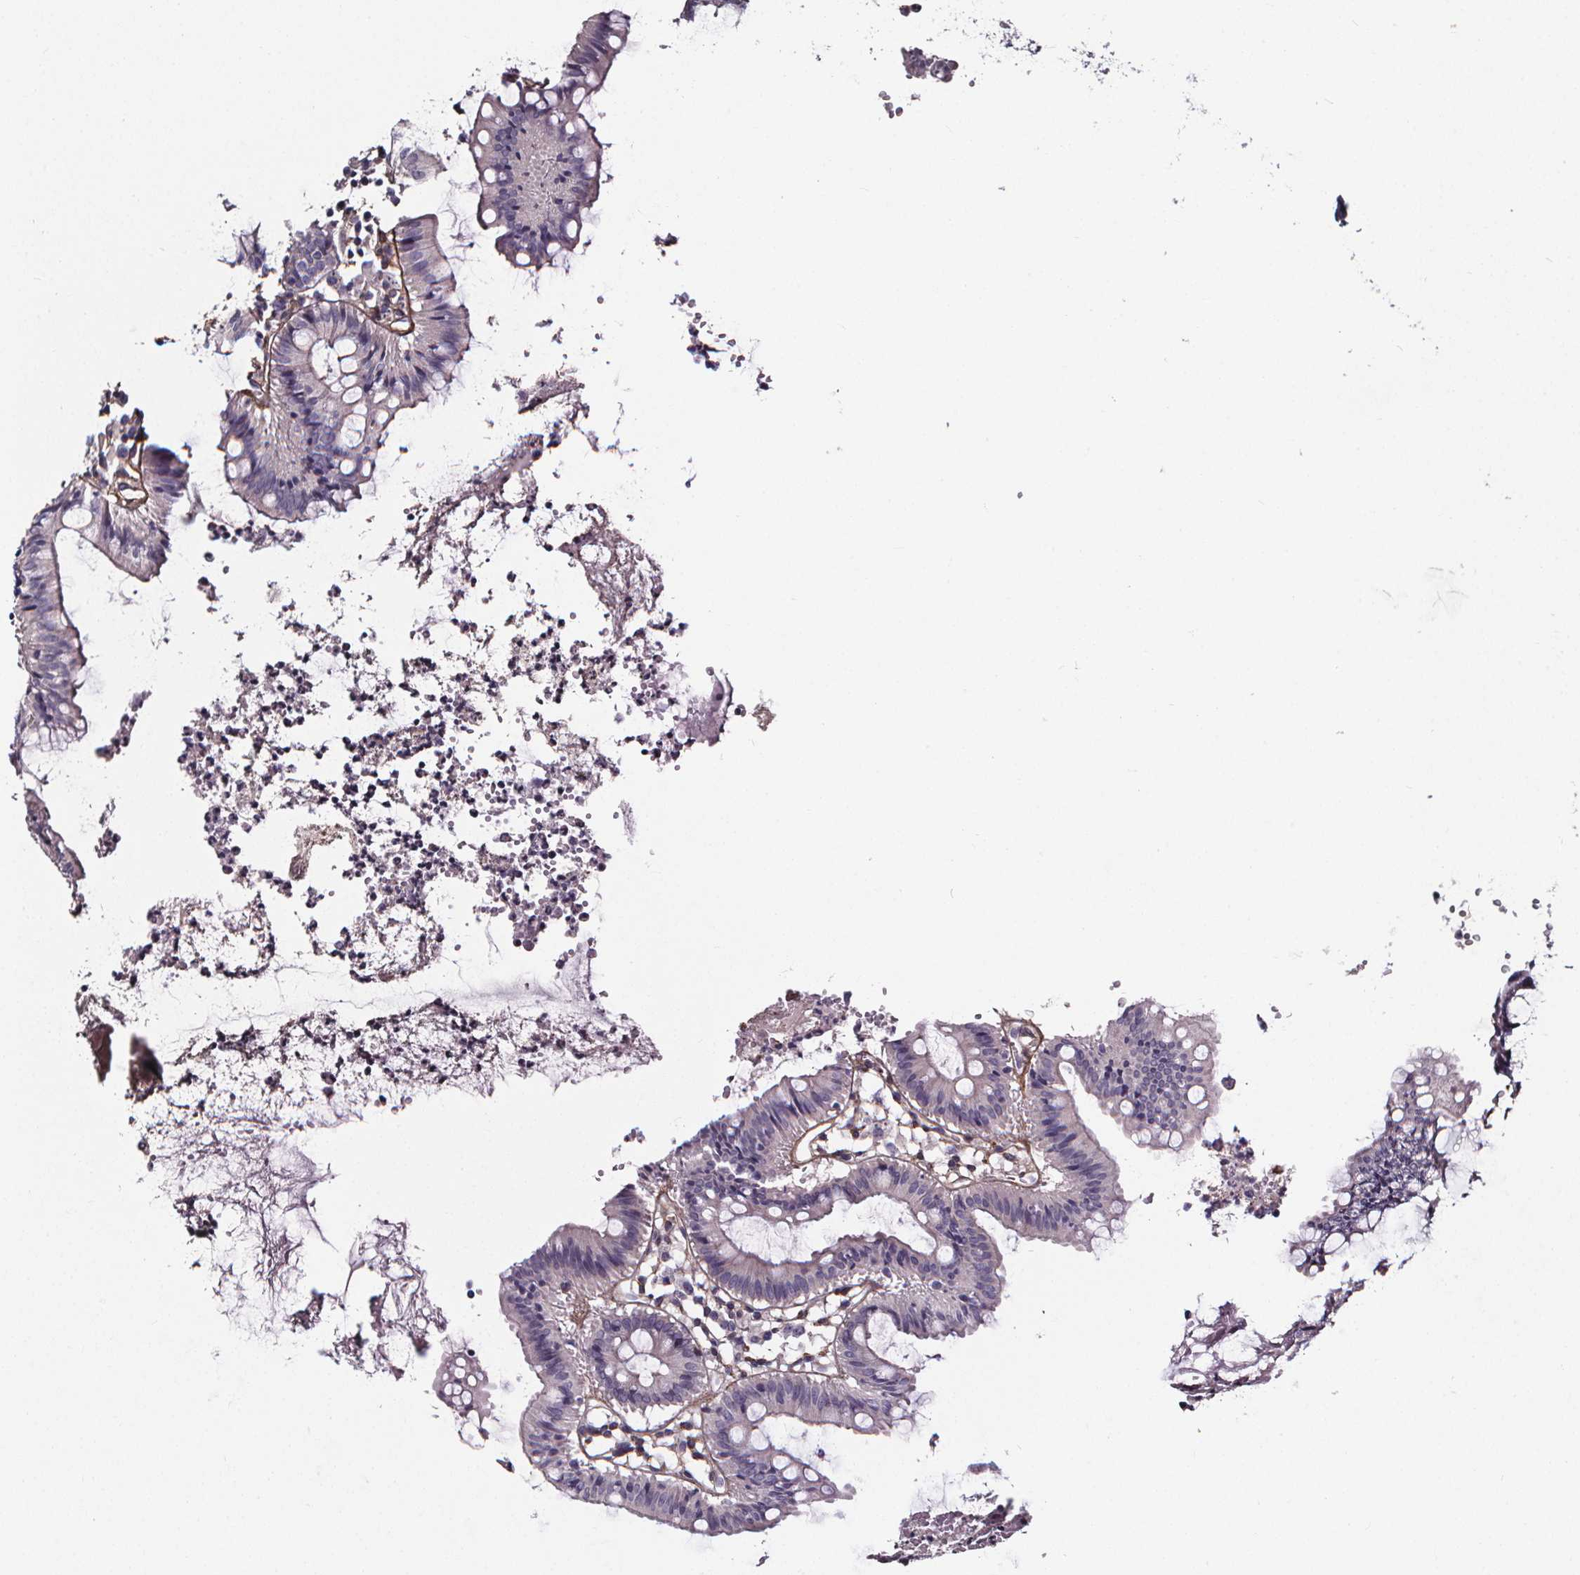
{"staining": {"intensity": "negative", "quantity": "none", "location": "none"}, "tissue": "colon", "cell_type": "Endothelial cells", "image_type": "normal", "snomed": [{"axis": "morphology", "description": "Normal tissue, NOS"}, {"axis": "topography", "description": "Colon"}], "caption": "This micrograph is of benign colon stained with IHC to label a protein in brown with the nuclei are counter-stained blue. There is no expression in endothelial cells.", "gene": "AEBP1", "patient": {"sex": "female", "age": 84}}